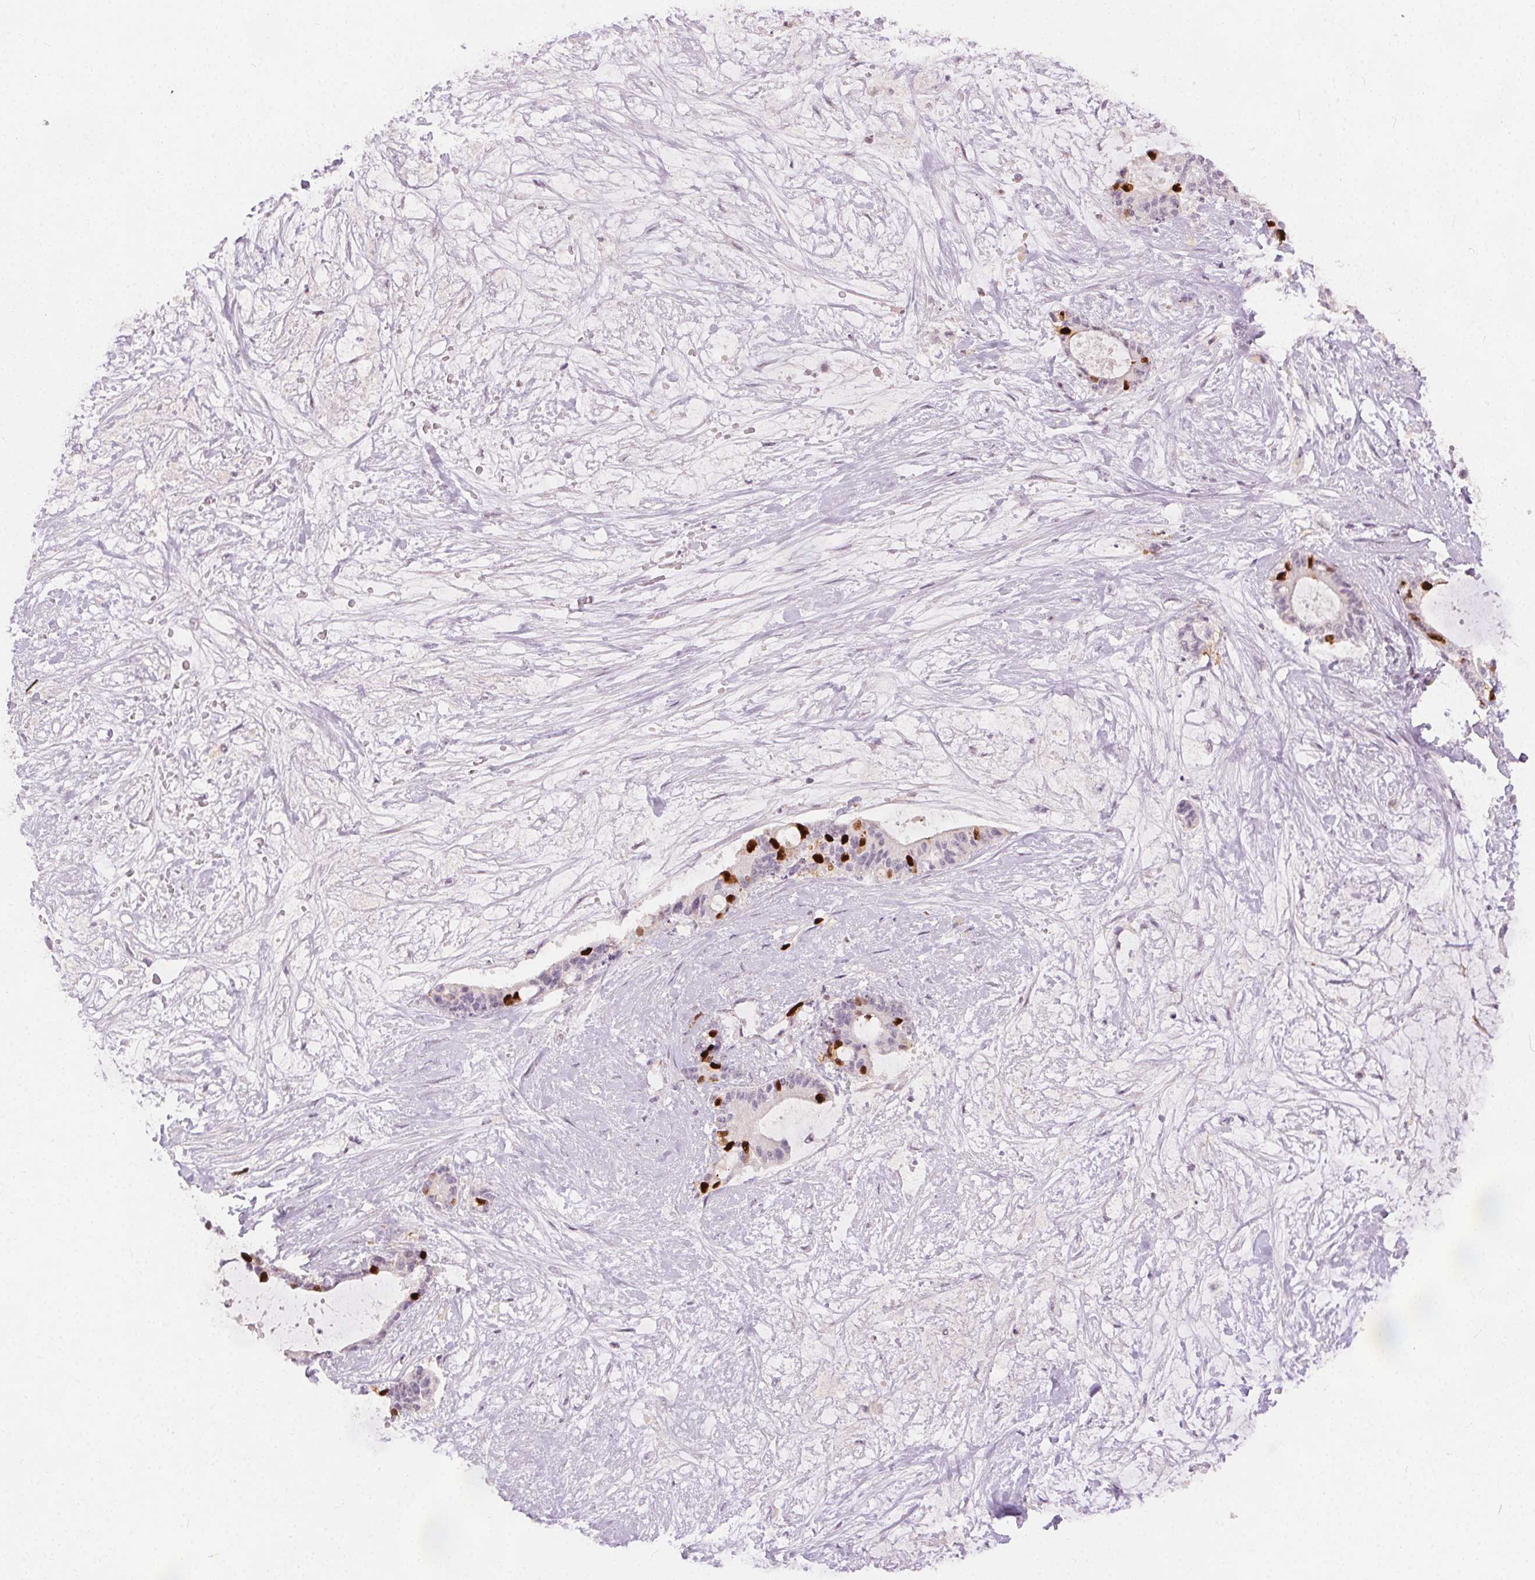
{"staining": {"intensity": "strong", "quantity": "<25%", "location": "nuclear"}, "tissue": "liver cancer", "cell_type": "Tumor cells", "image_type": "cancer", "snomed": [{"axis": "morphology", "description": "Normal tissue, NOS"}, {"axis": "morphology", "description": "Cholangiocarcinoma"}, {"axis": "topography", "description": "Liver"}, {"axis": "topography", "description": "Peripheral nerve tissue"}], "caption": "Immunohistochemical staining of liver cholangiocarcinoma shows medium levels of strong nuclear protein staining in approximately <25% of tumor cells. Using DAB (3,3'-diaminobenzidine) (brown) and hematoxylin (blue) stains, captured at high magnification using brightfield microscopy.", "gene": "ANLN", "patient": {"sex": "female", "age": 73}}